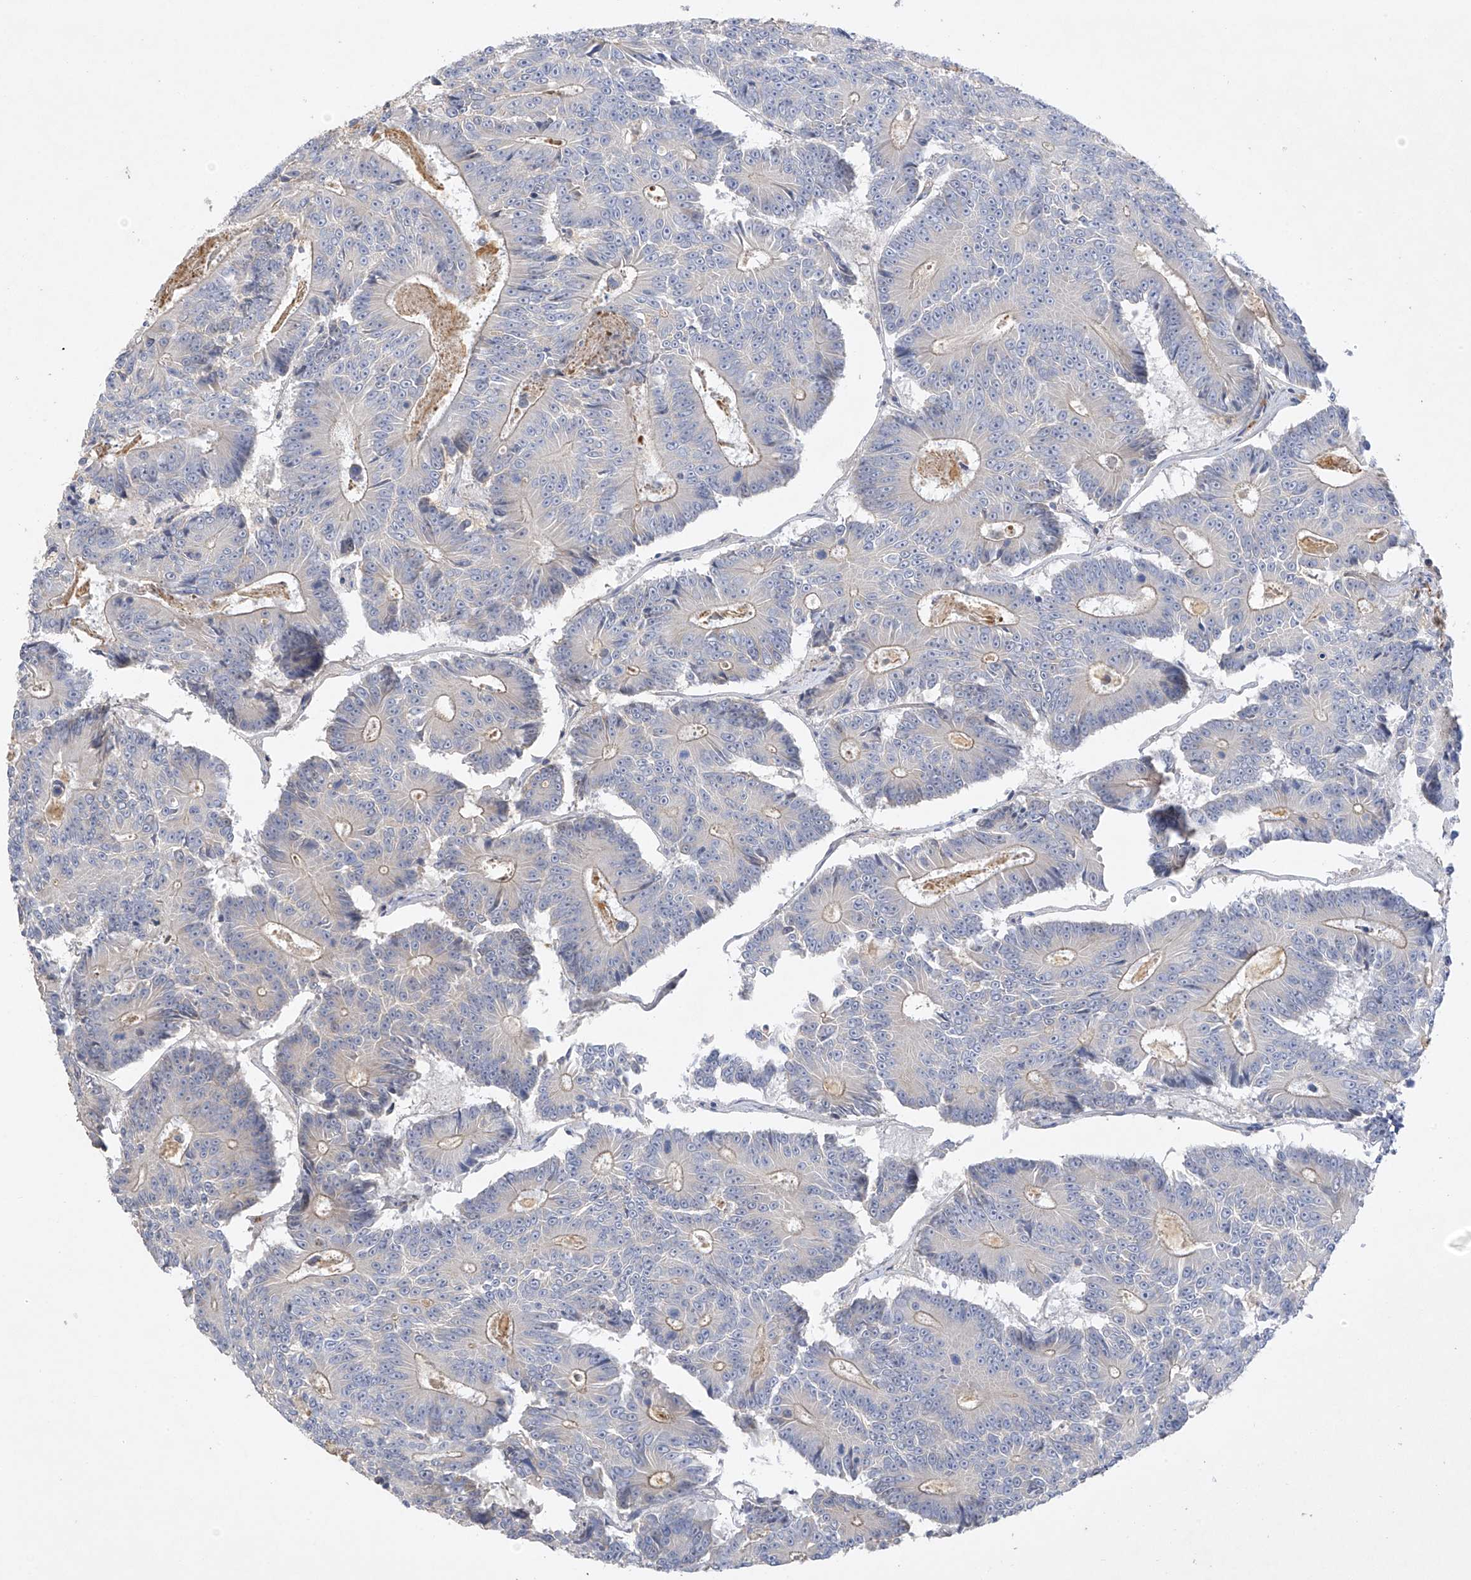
{"staining": {"intensity": "weak", "quantity": "25%-75%", "location": "cytoplasmic/membranous"}, "tissue": "colorectal cancer", "cell_type": "Tumor cells", "image_type": "cancer", "snomed": [{"axis": "morphology", "description": "Adenocarcinoma, NOS"}, {"axis": "topography", "description": "Colon"}], "caption": "High-power microscopy captured an IHC histopathology image of colorectal cancer (adenocarcinoma), revealing weak cytoplasmic/membranous staining in about 25%-75% of tumor cells. The protein is stained brown, and the nuclei are stained in blue (DAB (3,3'-diaminobenzidine) IHC with brightfield microscopy, high magnification).", "gene": "PRSS12", "patient": {"sex": "male", "age": 83}}